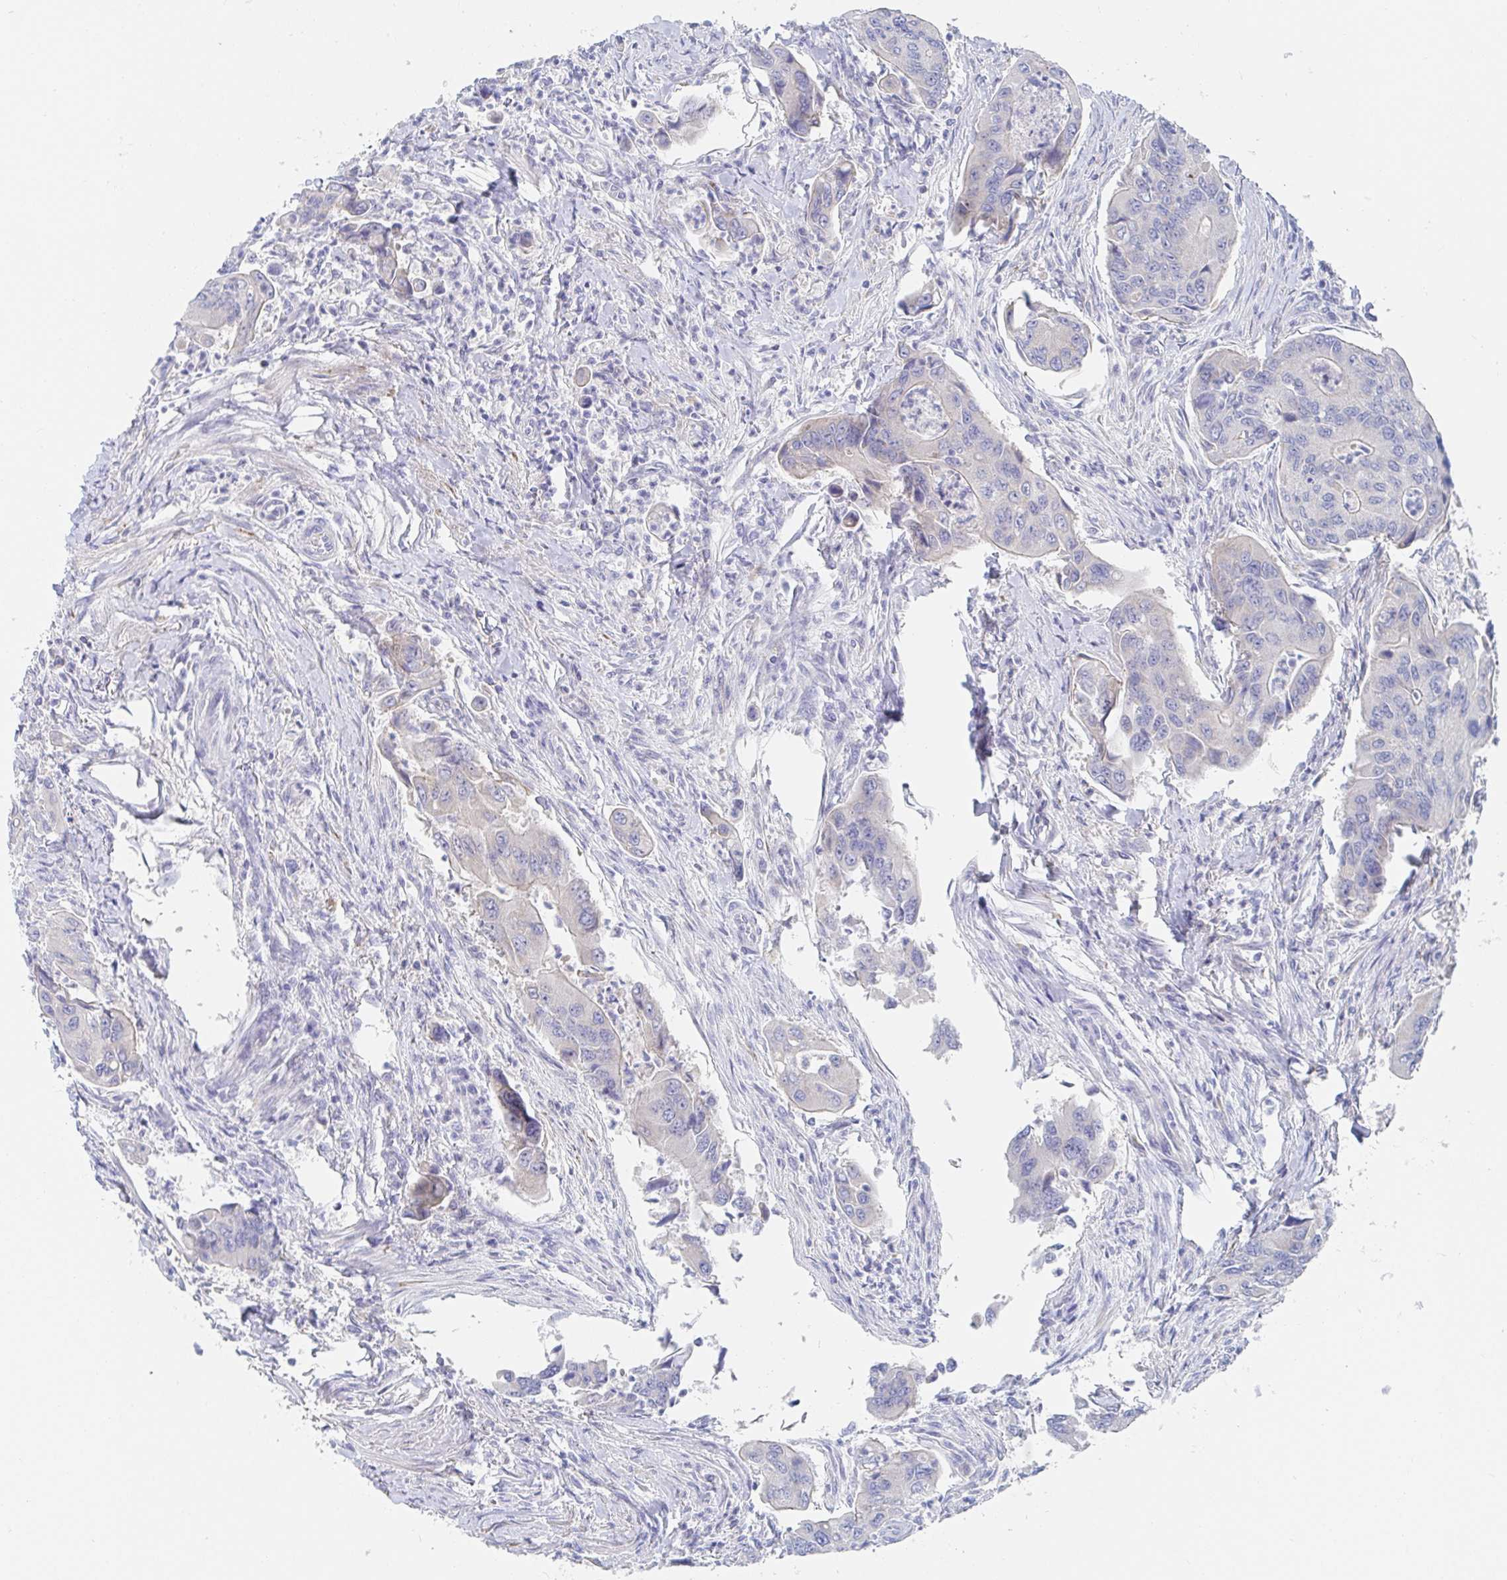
{"staining": {"intensity": "negative", "quantity": "none", "location": "none"}, "tissue": "colorectal cancer", "cell_type": "Tumor cells", "image_type": "cancer", "snomed": [{"axis": "morphology", "description": "Adenocarcinoma, NOS"}, {"axis": "topography", "description": "Colon"}], "caption": "Immunohistochemistry of colorectal adenocarcinoma demonstrates no expression in tumor cells.", "gene": "ZNF430", "patient": {"sex": "female", "age": 67}}